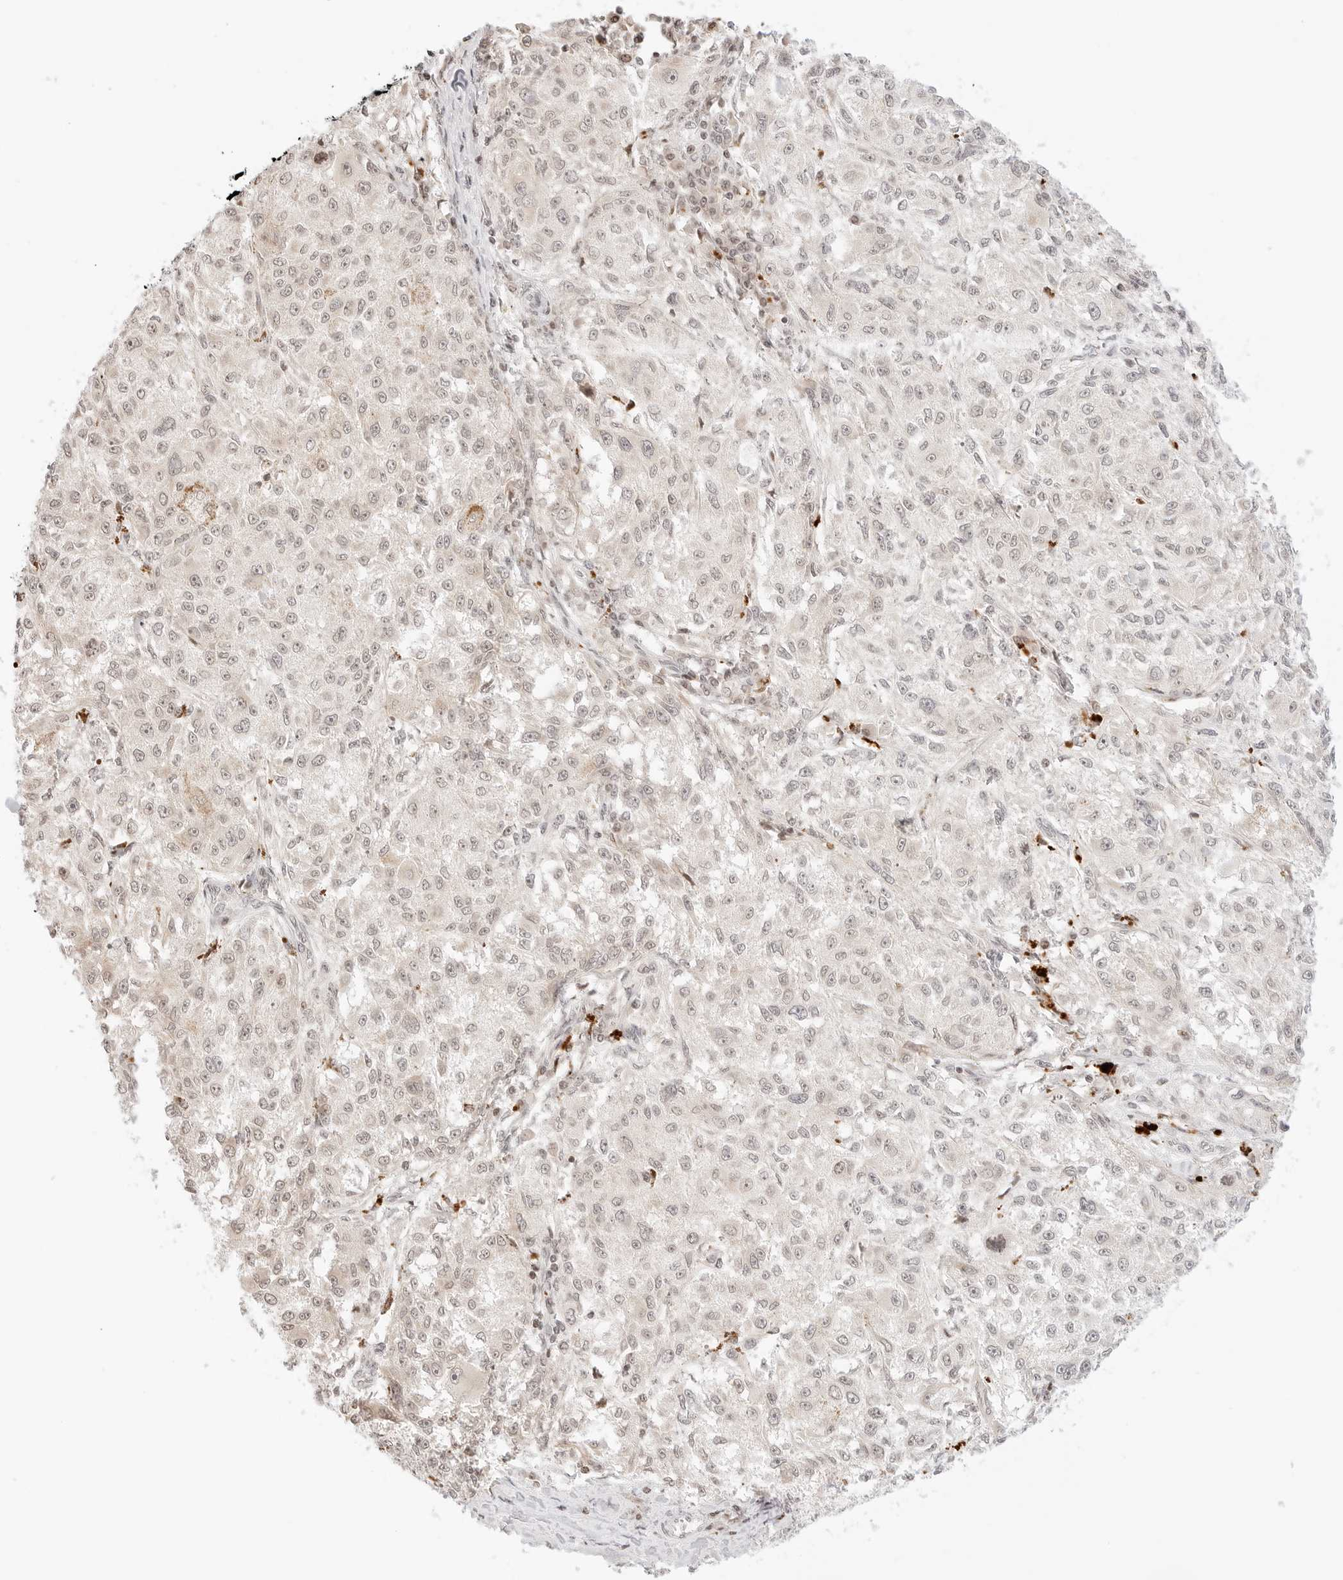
{"staining": {"intensity": "negative", "quantity": "none", "location": "none"}, "tissue": "melanoma", "cell_type": "Tumor cells", "image_type": "cancer", "snomed": [{"axis": "morphology", "description": "Necrosis, NOS"}, {"axis": "morphology", "description": "Malignant melanoma, NOS"}, {"axis": "topography", "description": "Skin"}], "caption": "An immunohistochemistry micrograph of melanoma is shown. There is no staining in tumor cells of melanoma.", "gene": "RPS6KL1", "patient": {"sex": "female", "age": 87}}